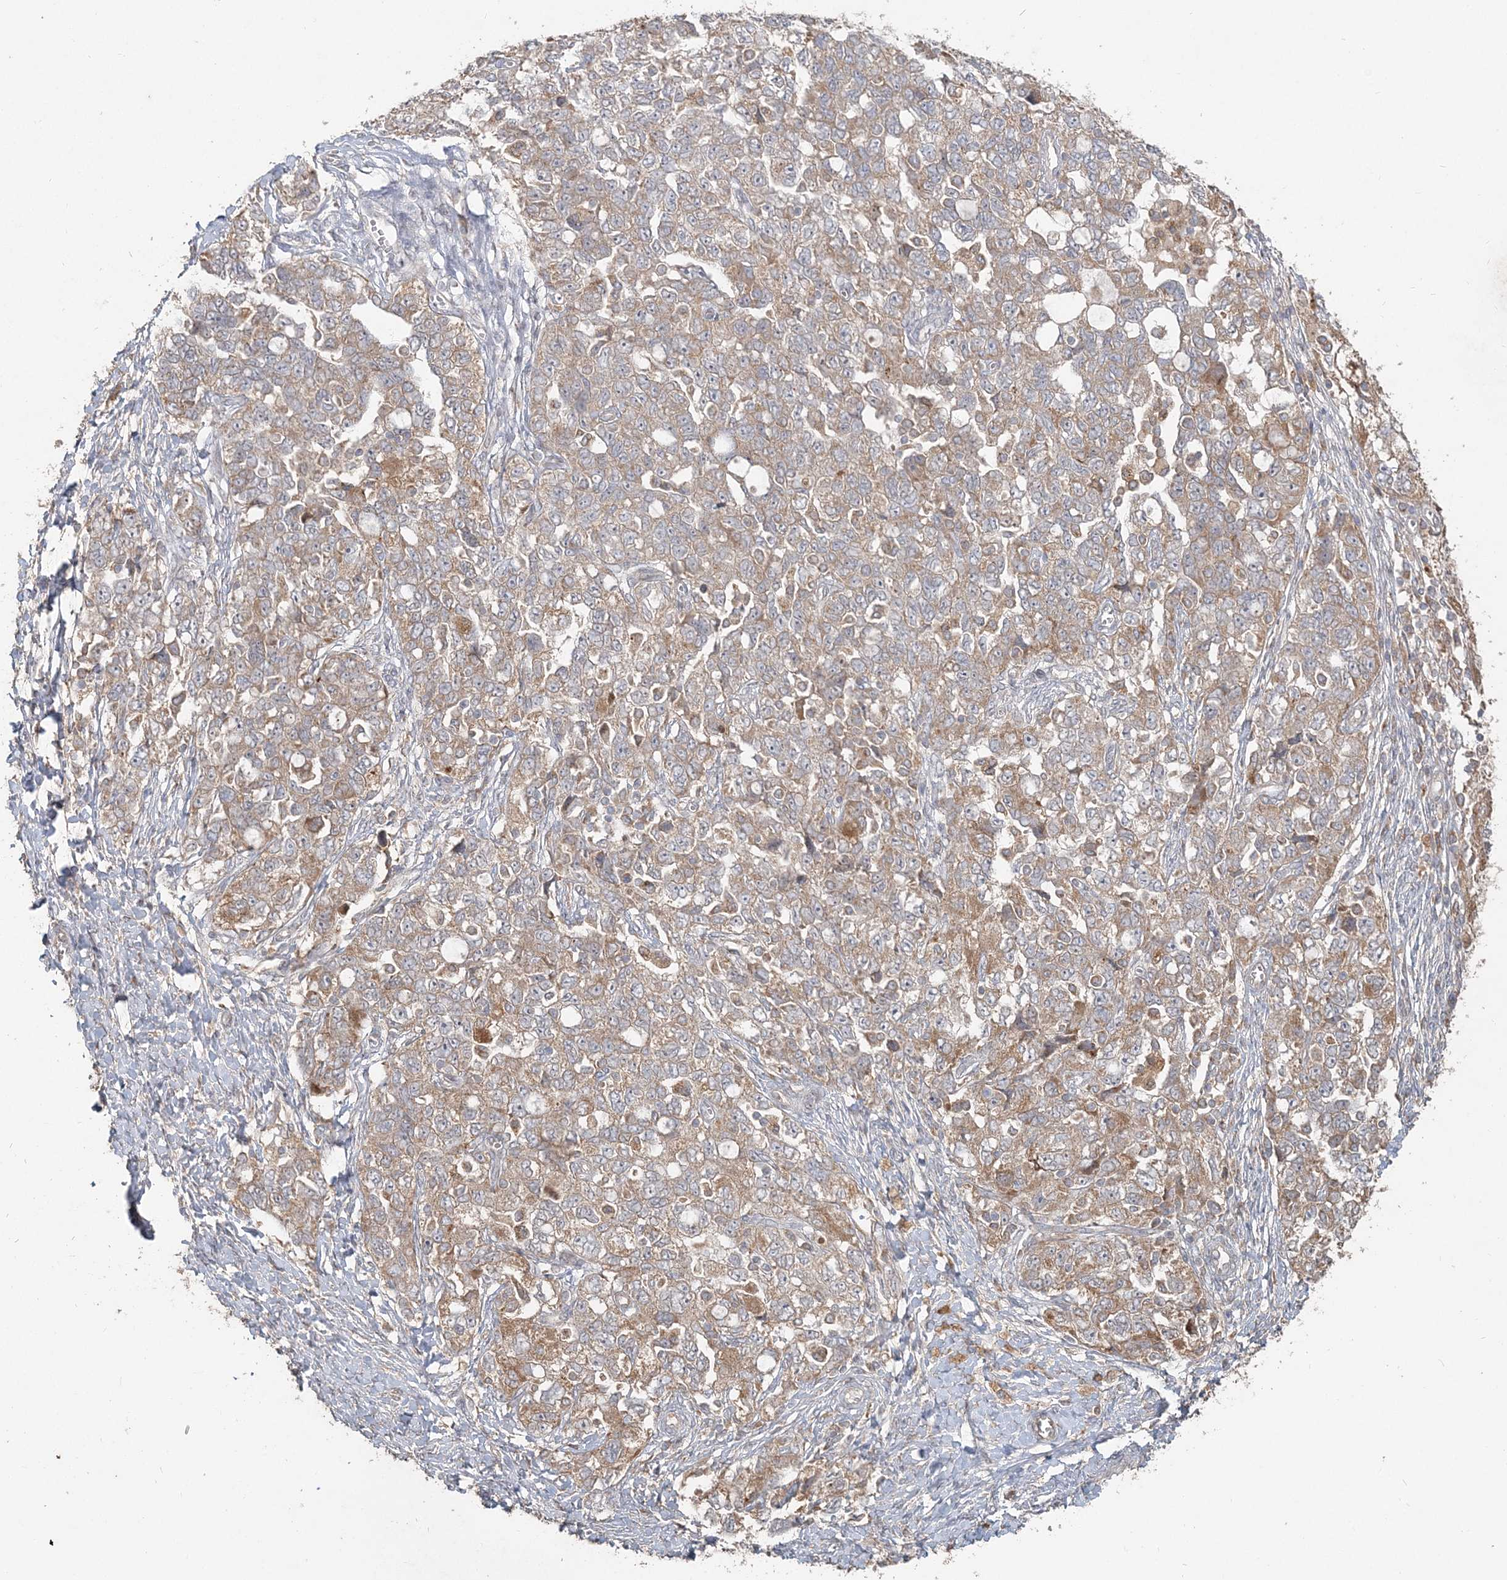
{"staining": {"intensity": "moderate", "quantity": ">75%", "location": "cytoplasmic/membranous"}, "tissue": "ovarian cancer", "cell_type": "Tumor cells", "image_type": "cancer", "snomed": [{"axis": "morphology", "description": "Carcinoma, NOS"}, {"axis": "morphology", "description": "Cystadenocarcinoma, serous, NOS"}, {"axis": "topography", "description": "Ovary"}], "caption": "Protein staining demonstrates moderate cytoplasmic/membranous staining in approximately >75% of tumor cells in ovarian cancer (serous cystadenocarcinoma).", "gene": "RAB14", "patient": {"sex": "female", "age": 69}}